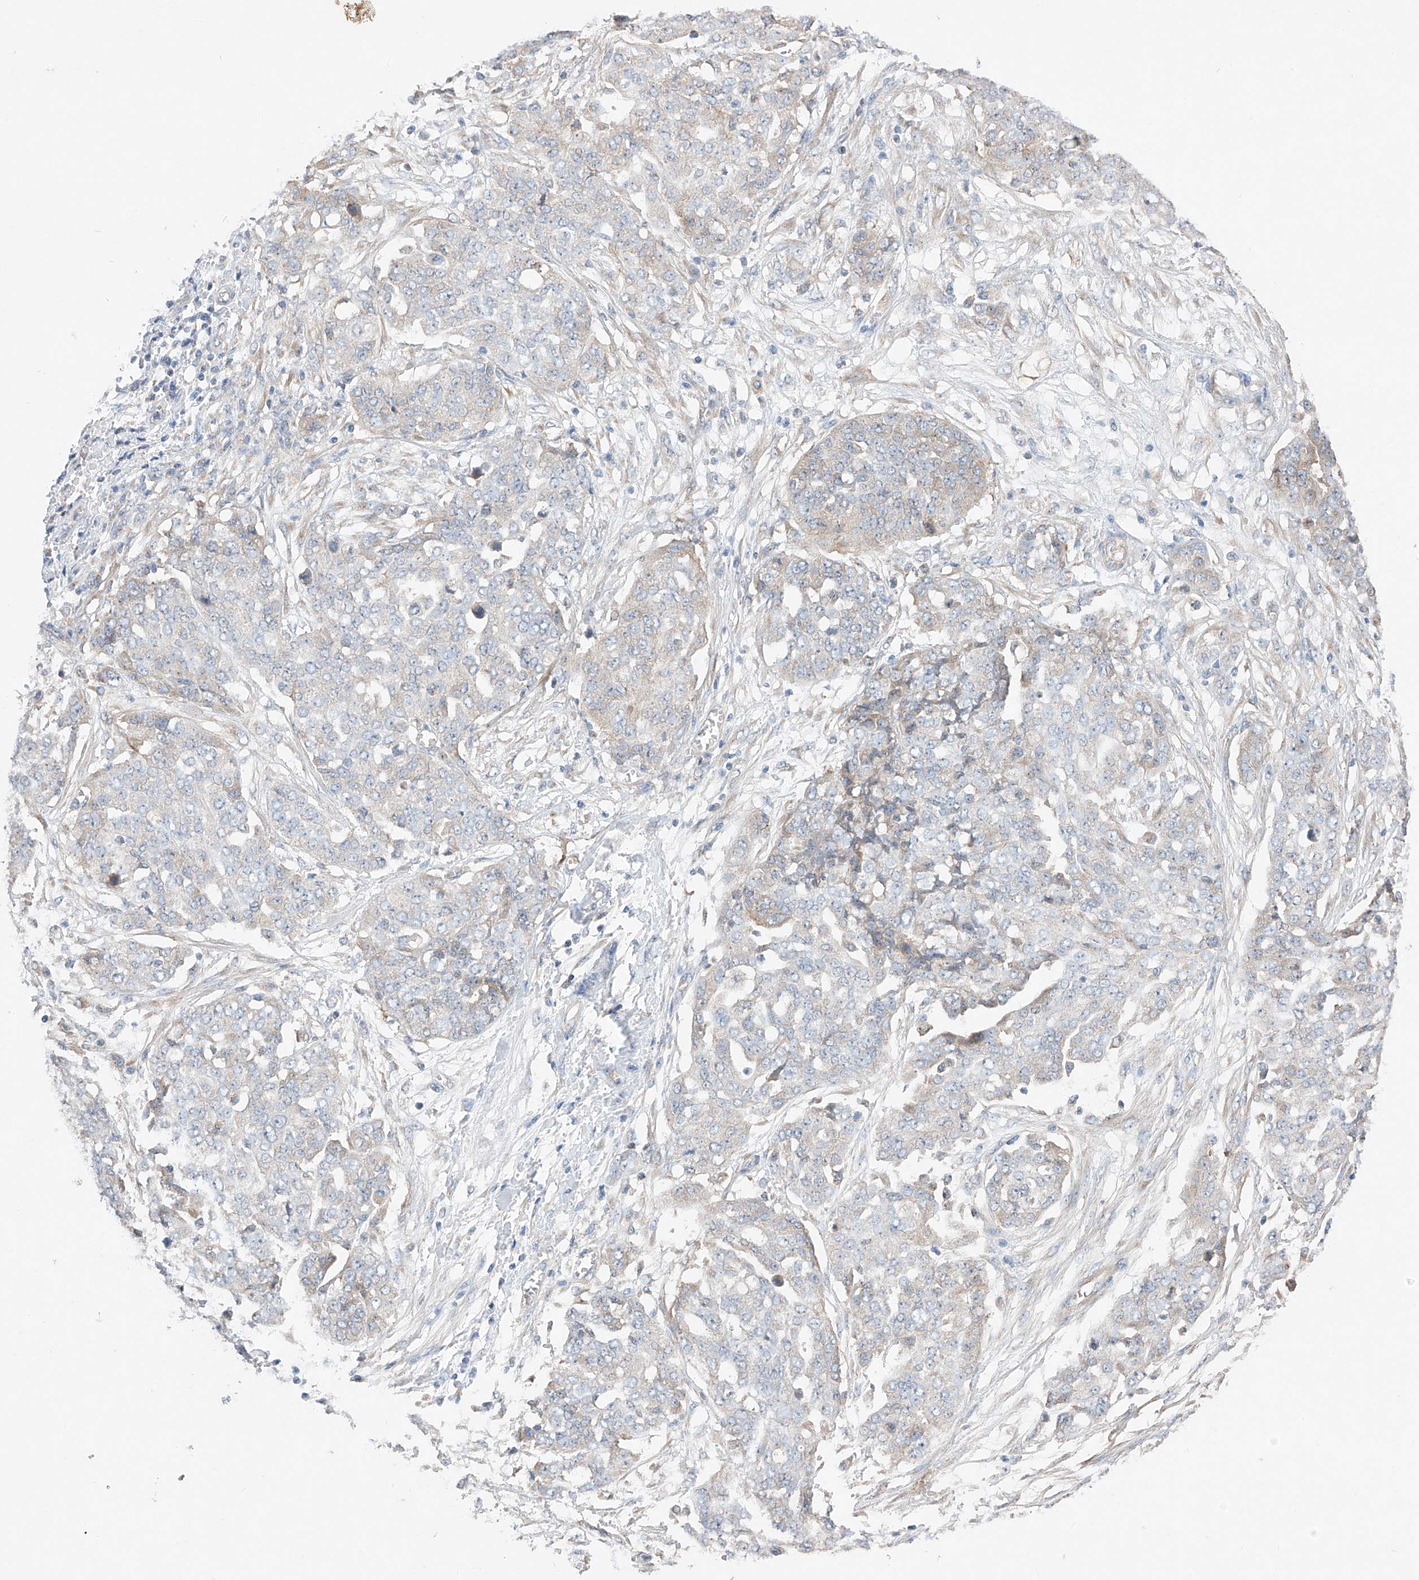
{"staining": {"intensity": "weak", "quantity": "<25%", "location": "cytoplasmic/membranous"}, "tissue": "ovarian cancer", "cell_type": "Tumor cells", "image_type": "cancer", "snomed": [{"axis": "morphology", "description": "Cystadenocarcinoma, serous, NOS"}, {"axis": "topography", "description": "Soft tissue"}, {"axis": "topography", "description": "Ovary"}], "caption": "This photomicrograph is of ovarian cancer (serous cystadenocarcinoma) stained with immunohistochemistry (IHC) to label a protein in brown with the nuclei are counter-stained blue. There is no staining in tumor cells.", "gene": "RUSC1", "patient": {"sex": "female", "age": 57}}